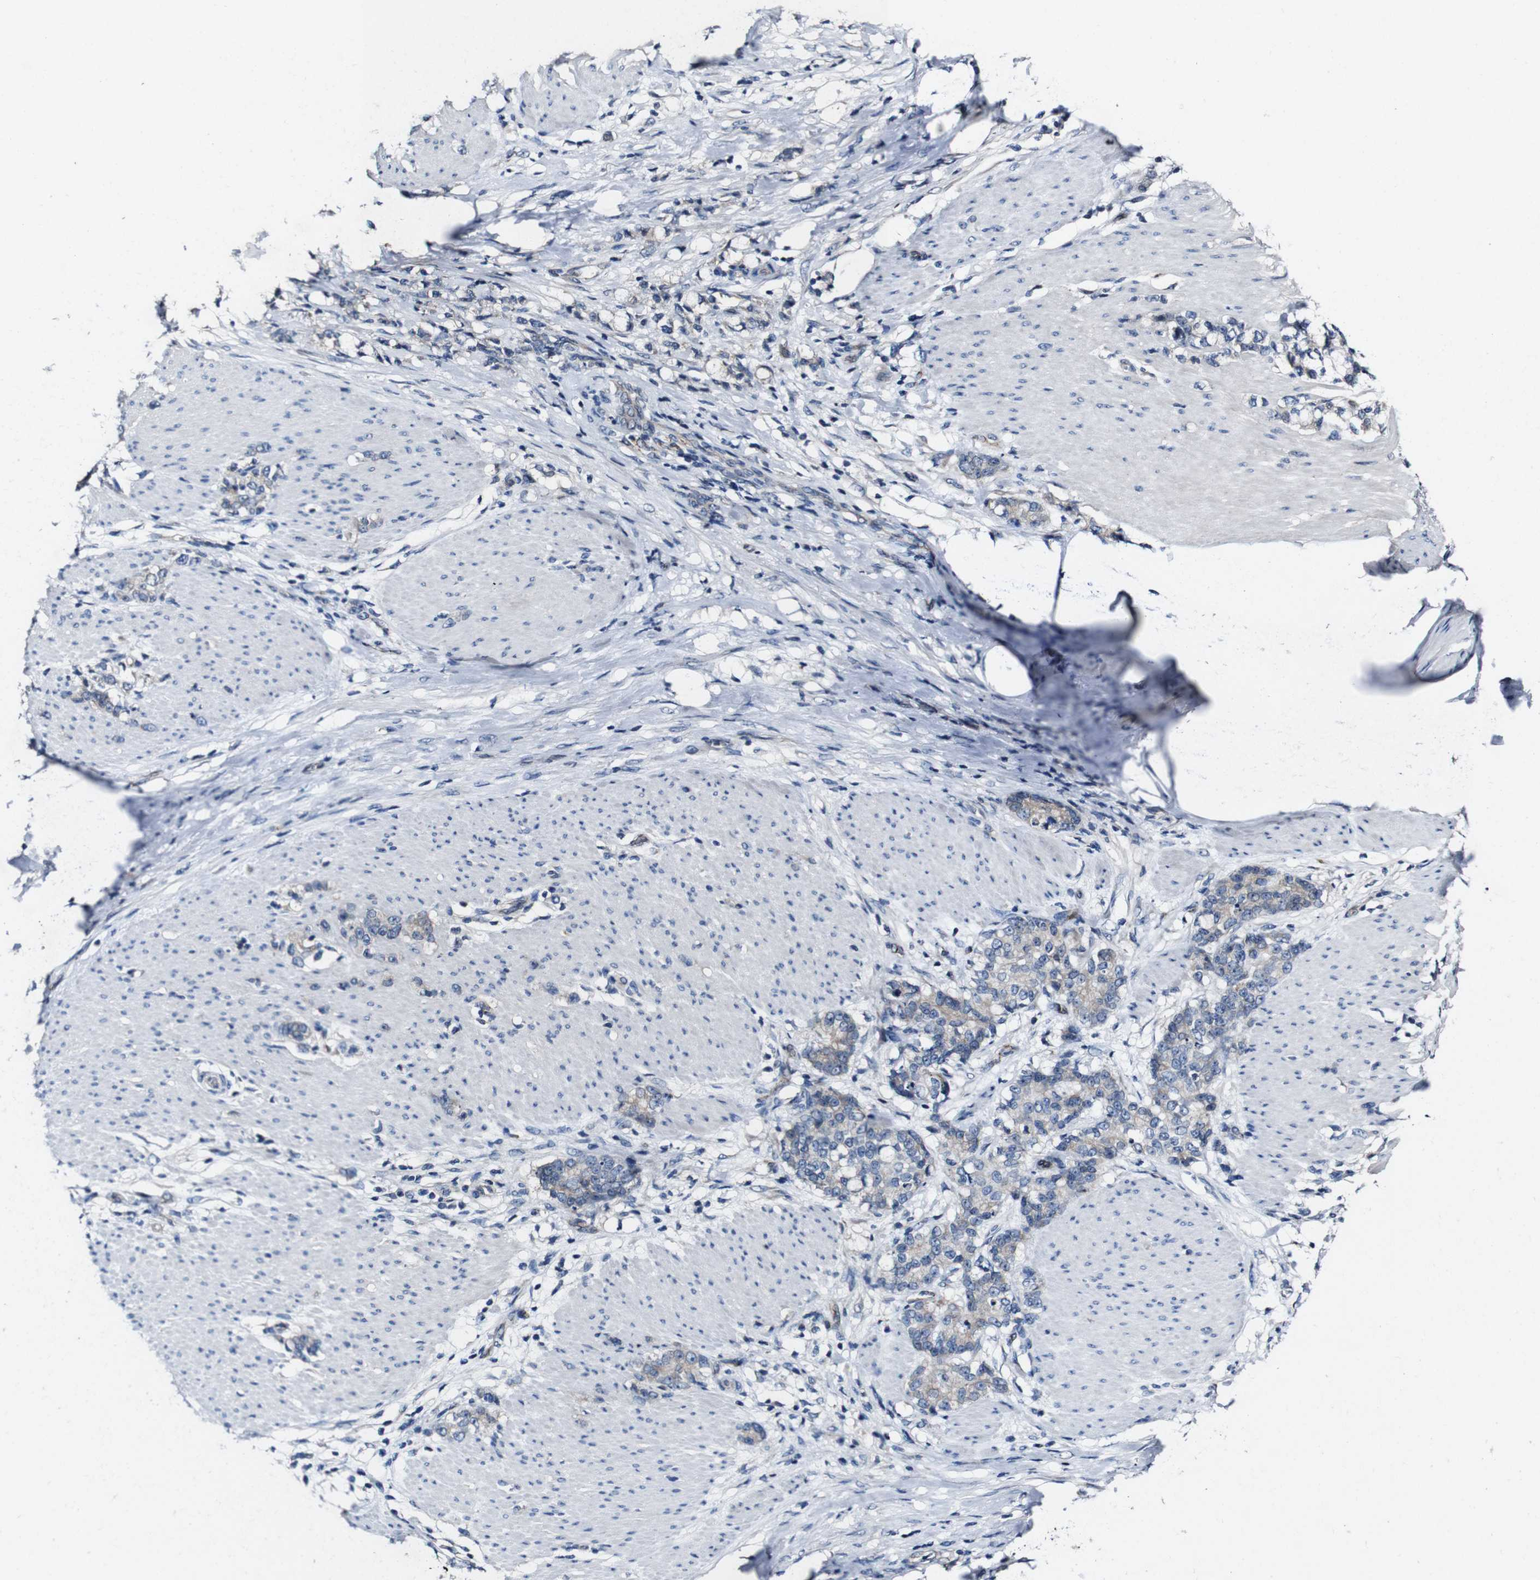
{"staining": {"intensity": "weak", "quantity": "<25%", "location": "cytoplasmic/membranous"}, "tissue": "stomach cancer", "cell_type": "Tumor cells", "image_type": "cancer", "snomed": [{"axis": "morphology", "description": "Adenocarcinoma, NOS"}, {"axis": "topography", "description": "Stomach, lower"}], "caption": "Tumor cells are negative for brown protein staining in stomach adenocarcinoma.", "gene": "GRAMD1A", "patient": {"sex": "male", "age": 88}}